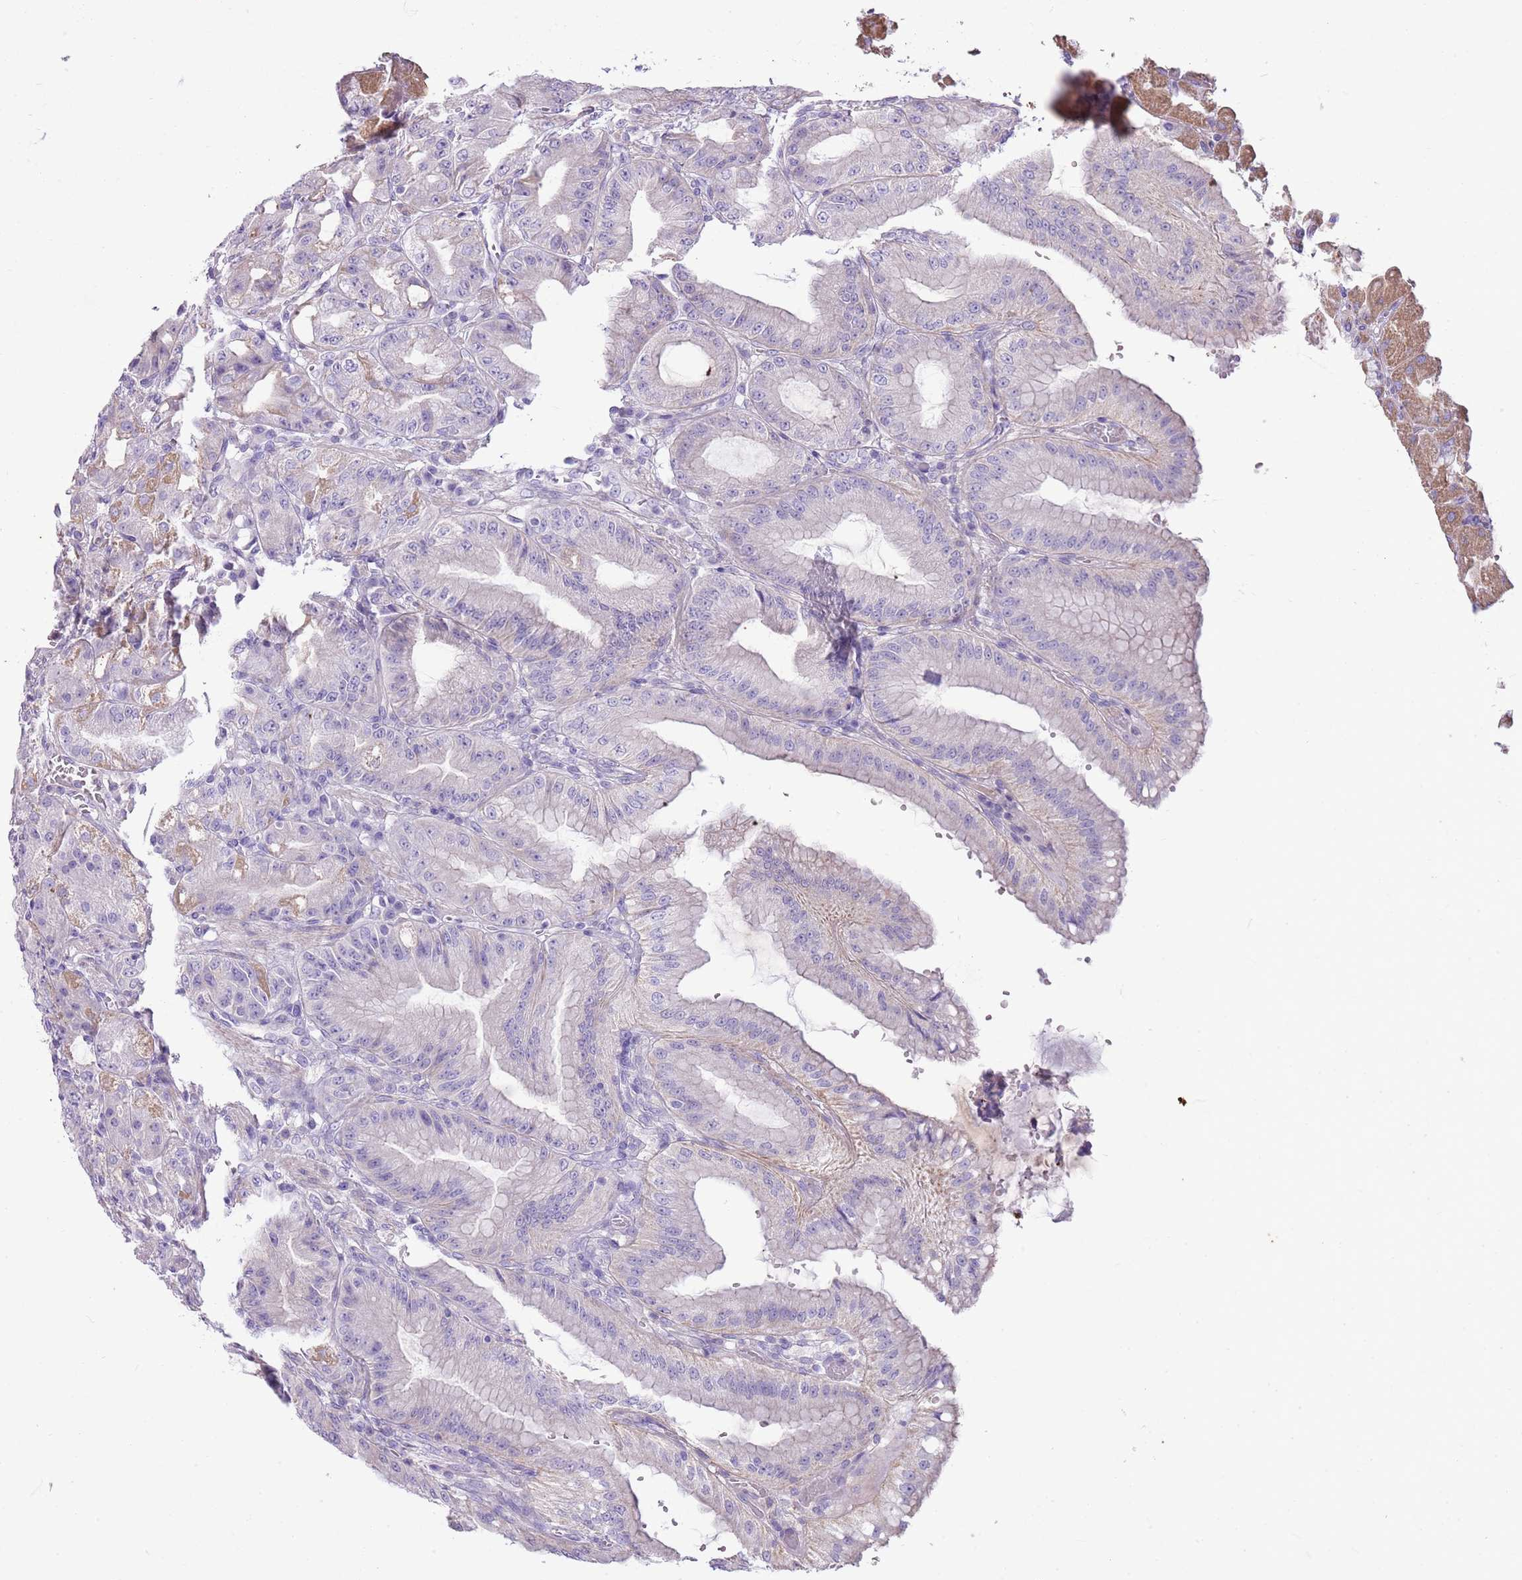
{"staining": {"intensity": "moderate", "quantity": "<25%", "location": "cytoplasmic/membranous"}, "tissue": "stomach", "cell_type": "Glandular cells", "image_type": "normal", "snomed": [{"axis": "morphology", "description": "Normal tissue, NOS"}, {"axis": "topography", "description": "Stomach, upper"}, {"axis": "topography", "description": "Stomach, lower"}], "caption": "IHC micrograph of unremarkable stomach stained for a protein (brown), which shows low levels of moderate cytoplasmic/membranous positivity in approximately <25% of glandular cells.", "gene": "CNPPD1", "patient": {"sex": "male", "age": 71}}